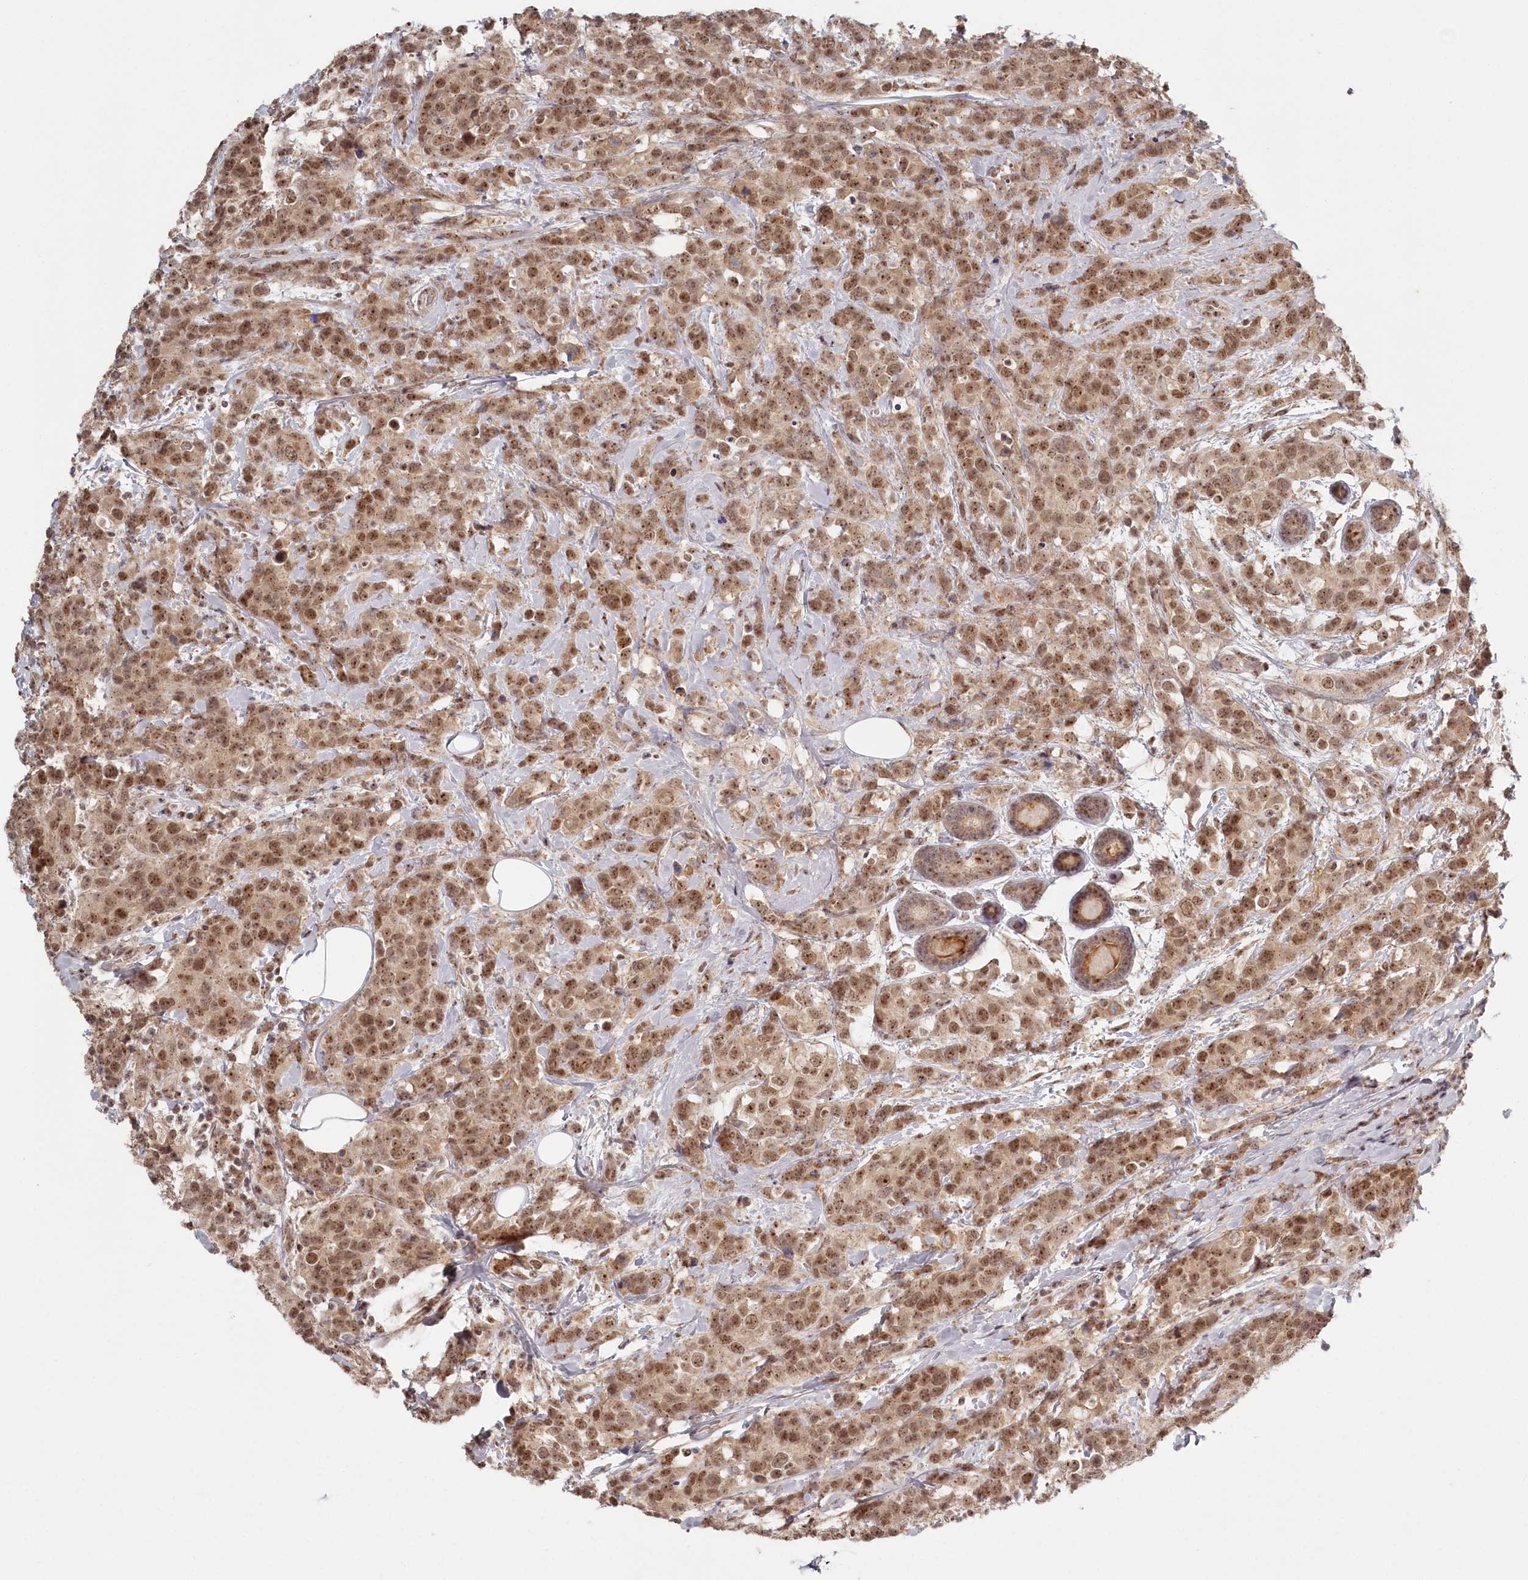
{"staining": {"intensity": "moderate", "quantity": ">75%", "location": "cytoplasmic/membranous,nuclear"}, "tissue": "breast cancer", "cell_type": "Tumor cells", "image_type": "cancer", "snomed": [{"axis": "morphology", "description": "Lobular carcinoma"}, {"axis": "topography", "description": "Breast"}], "caption": "There is medium levels of moderate cytoplasmic/membranous and nuclear expression in tumor cells of breast cancer, as demonstrated by immunohistochemical staining (brown color).", "gene": "EXOSC1", "patient": {"sex": "female", "age": 59}}